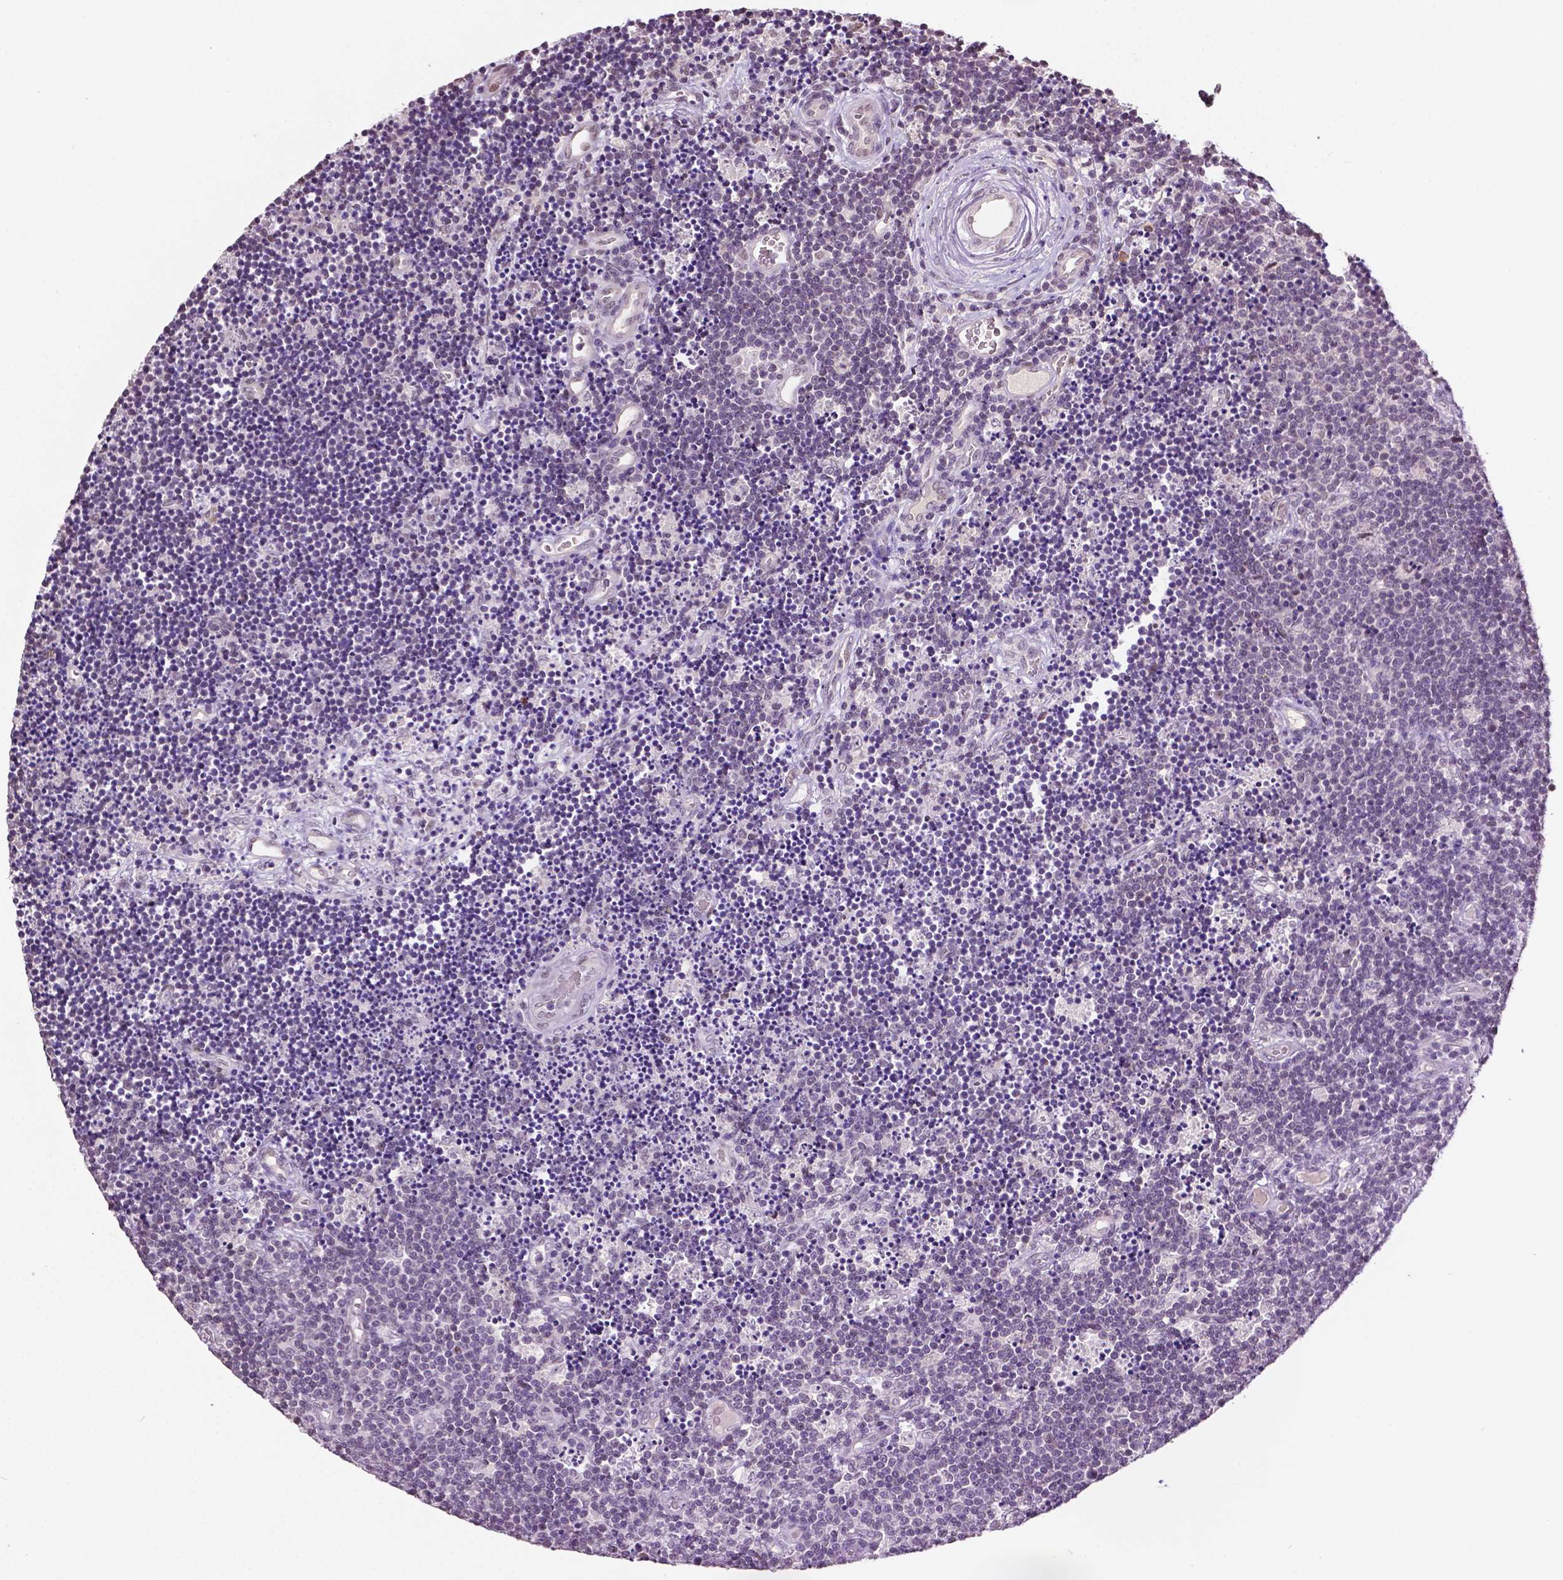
{"staining": {"intensity": "negative", "quantity": "none", "location": "none"}, "tissue": "lymphoma", "cell_type": "Tumor cells", "image_type": "cancer", "snomed": [{"axis": "morphology", "description": "Malignant lymphoma, non-Hodgkin's type, Low grade"}, {"axis": "topography", "description": "Brain"}], "caption": "The micrograph shows no significant staining in tumor cells of low-grade malignant lymphoma, non-Hodgkin's type. The staining was performed using DAB (3,3'-diaminobenzidine) to visualize the protein expression in brown, while the nuclei were stained in blue with hematoxylin (Magnification: 20x).", "gene": "DLX5", "patient": {"sex": "female", "age": 66}}